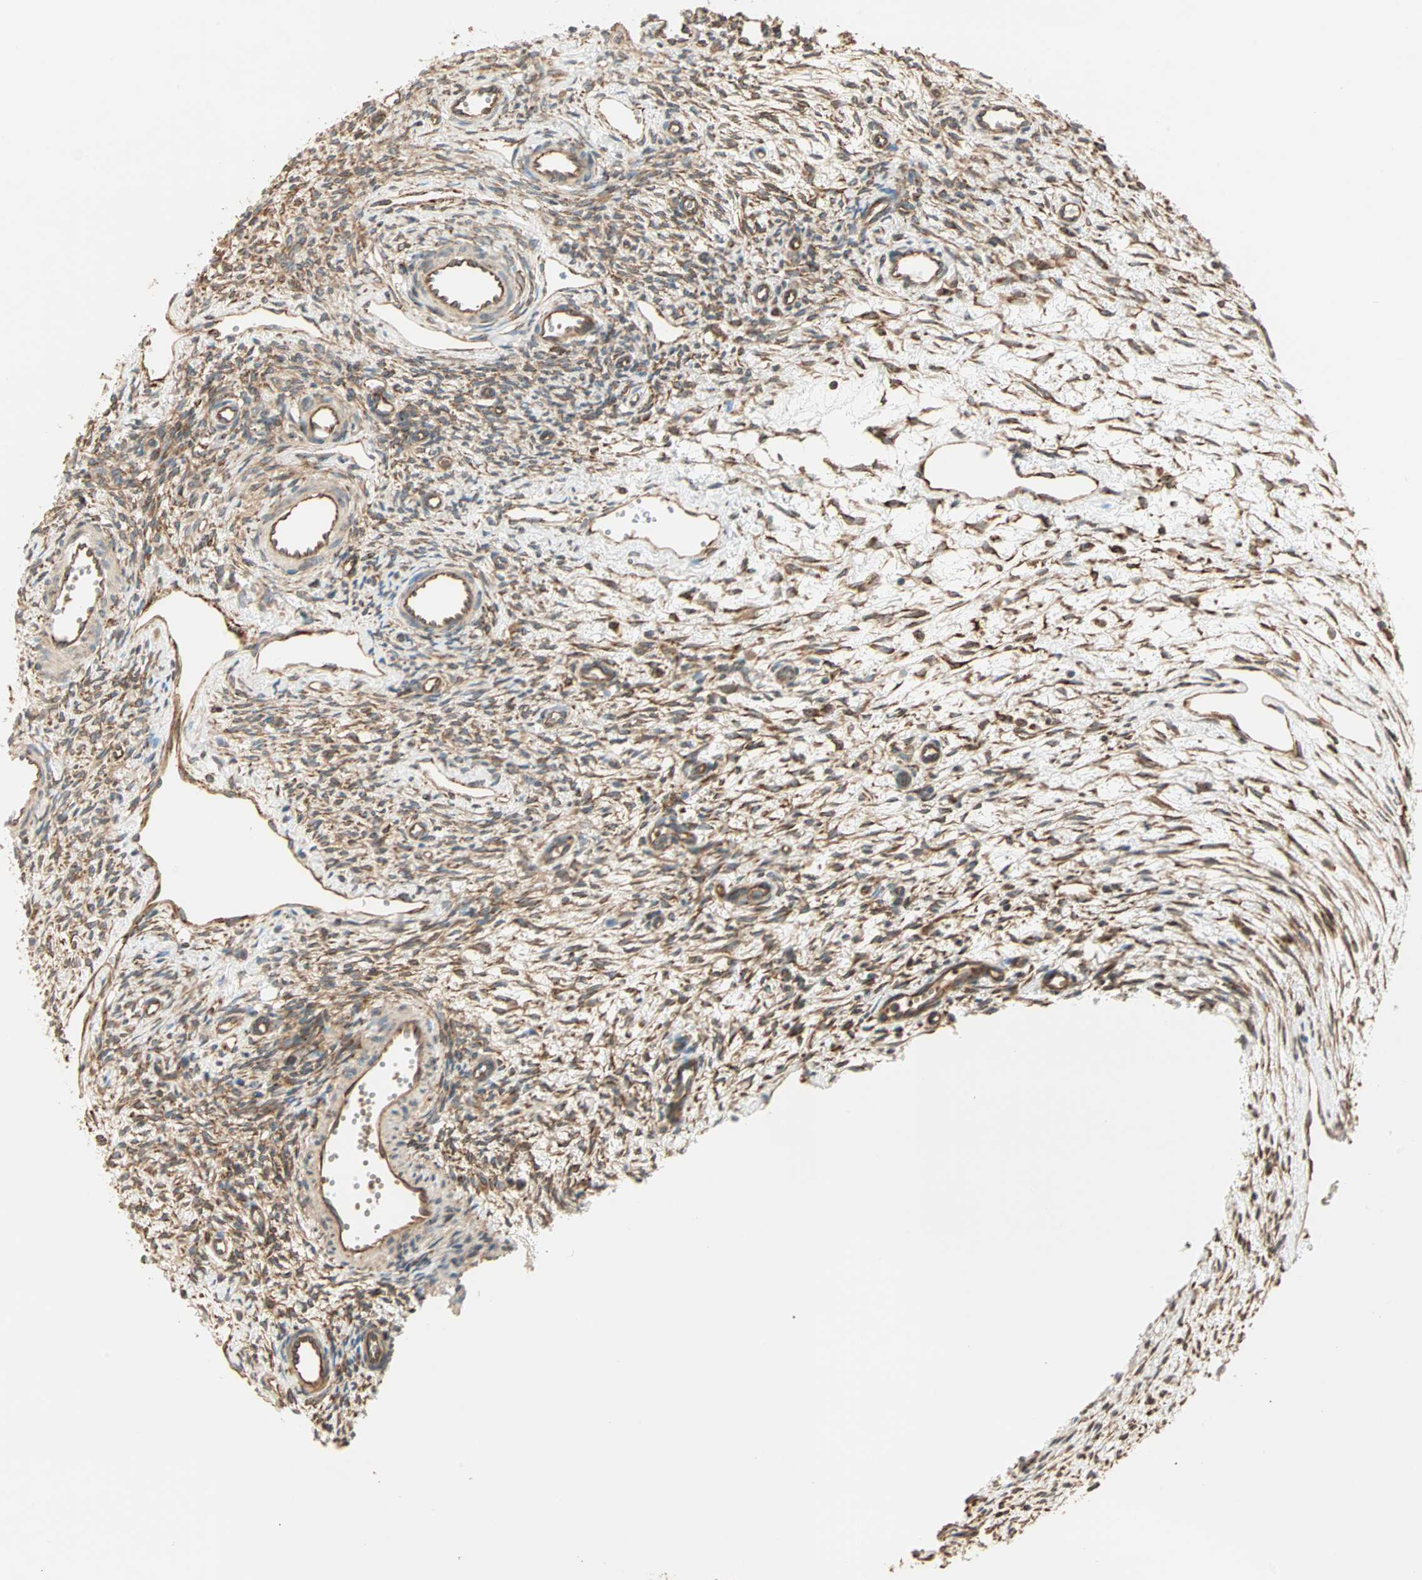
{"staining": {"intensity": "moderate", "quantity": ">75%", "location": "cytoplasmic/membranous"}, "tissue": "ovary", "cell_type": "Ovarian stroma cells", "image_type": "normal", "snomed": [{"axis": "morphology", "description": "Normal tissue, NOS"}, {"axis": "topography", "description": "Ovary"}], "caption": "Normal ovary was stained to show a protein in brown. There is medium levels of moderate cytoplasmic/membranous positivity in approximately >75% of ovarian stroma cells. (DAB (3,3'-diaminobenzidine) IHC with brightfield microscopy, high magnification).", "gene": "P4HA1", "patient": {"sex": "female", "age": 33}}